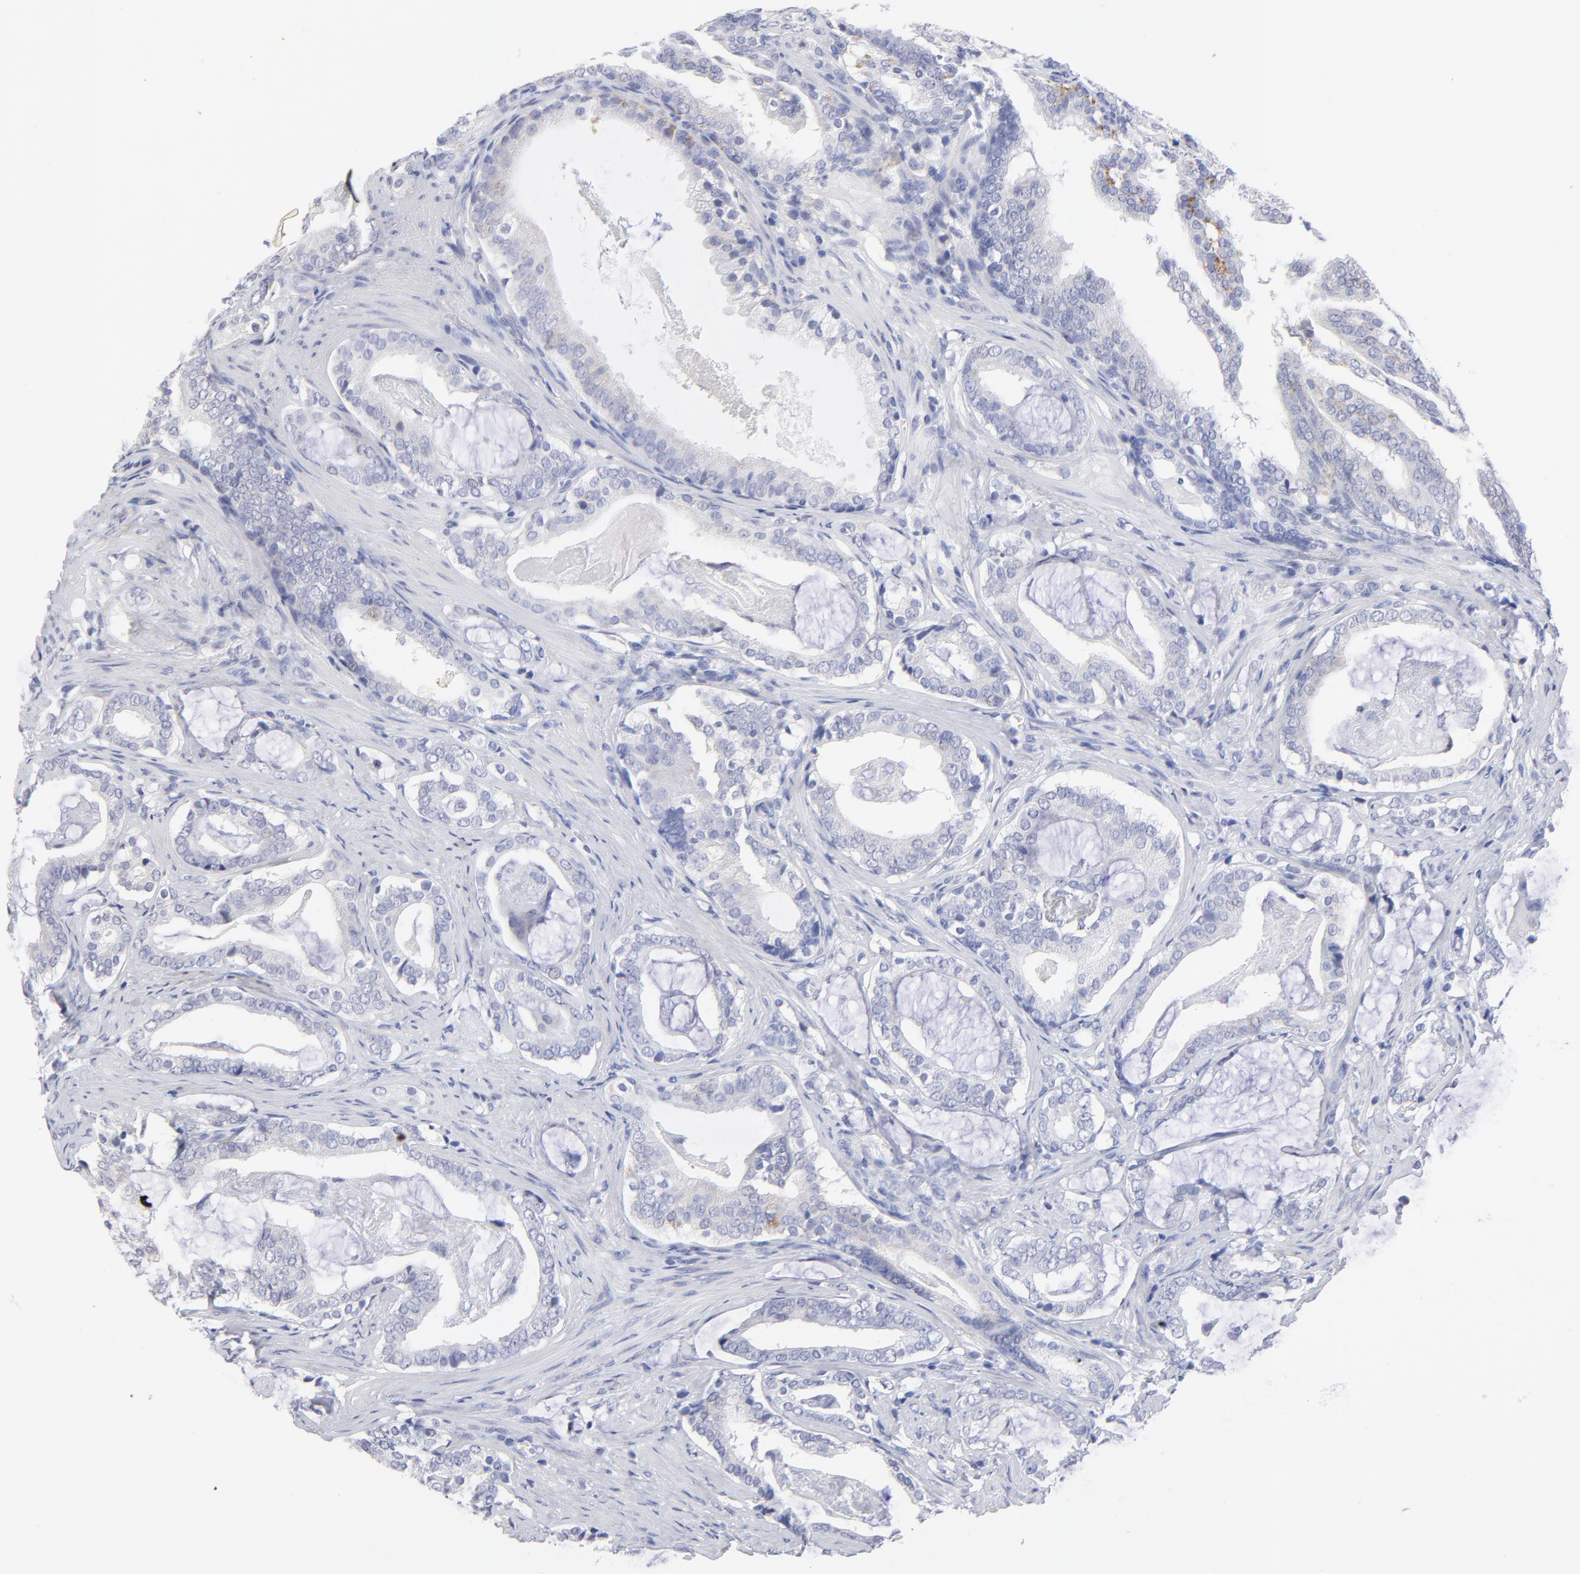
{"staining": {"intensity": "moderate", "quantity": "<25%", "location": "cytoplasmic/membranous"}, "tissue": "prostate cancer", "cell_type": "Tumor cells", "image_type": "cancer", "snomed": [{"axis": "morphology", "description": "Adenocarcinoma, Low grade"}, {"axis": "topography", "description": "Prostate"}], "caption": "Prostate cancer tissue displays moderate cytoplasmic/membranous positivity in approximately <25% of tumor cells, visualized by immunohistochemistry.", "gene": "DUSP9", "patient": {"sex": "male", "age": 59}}